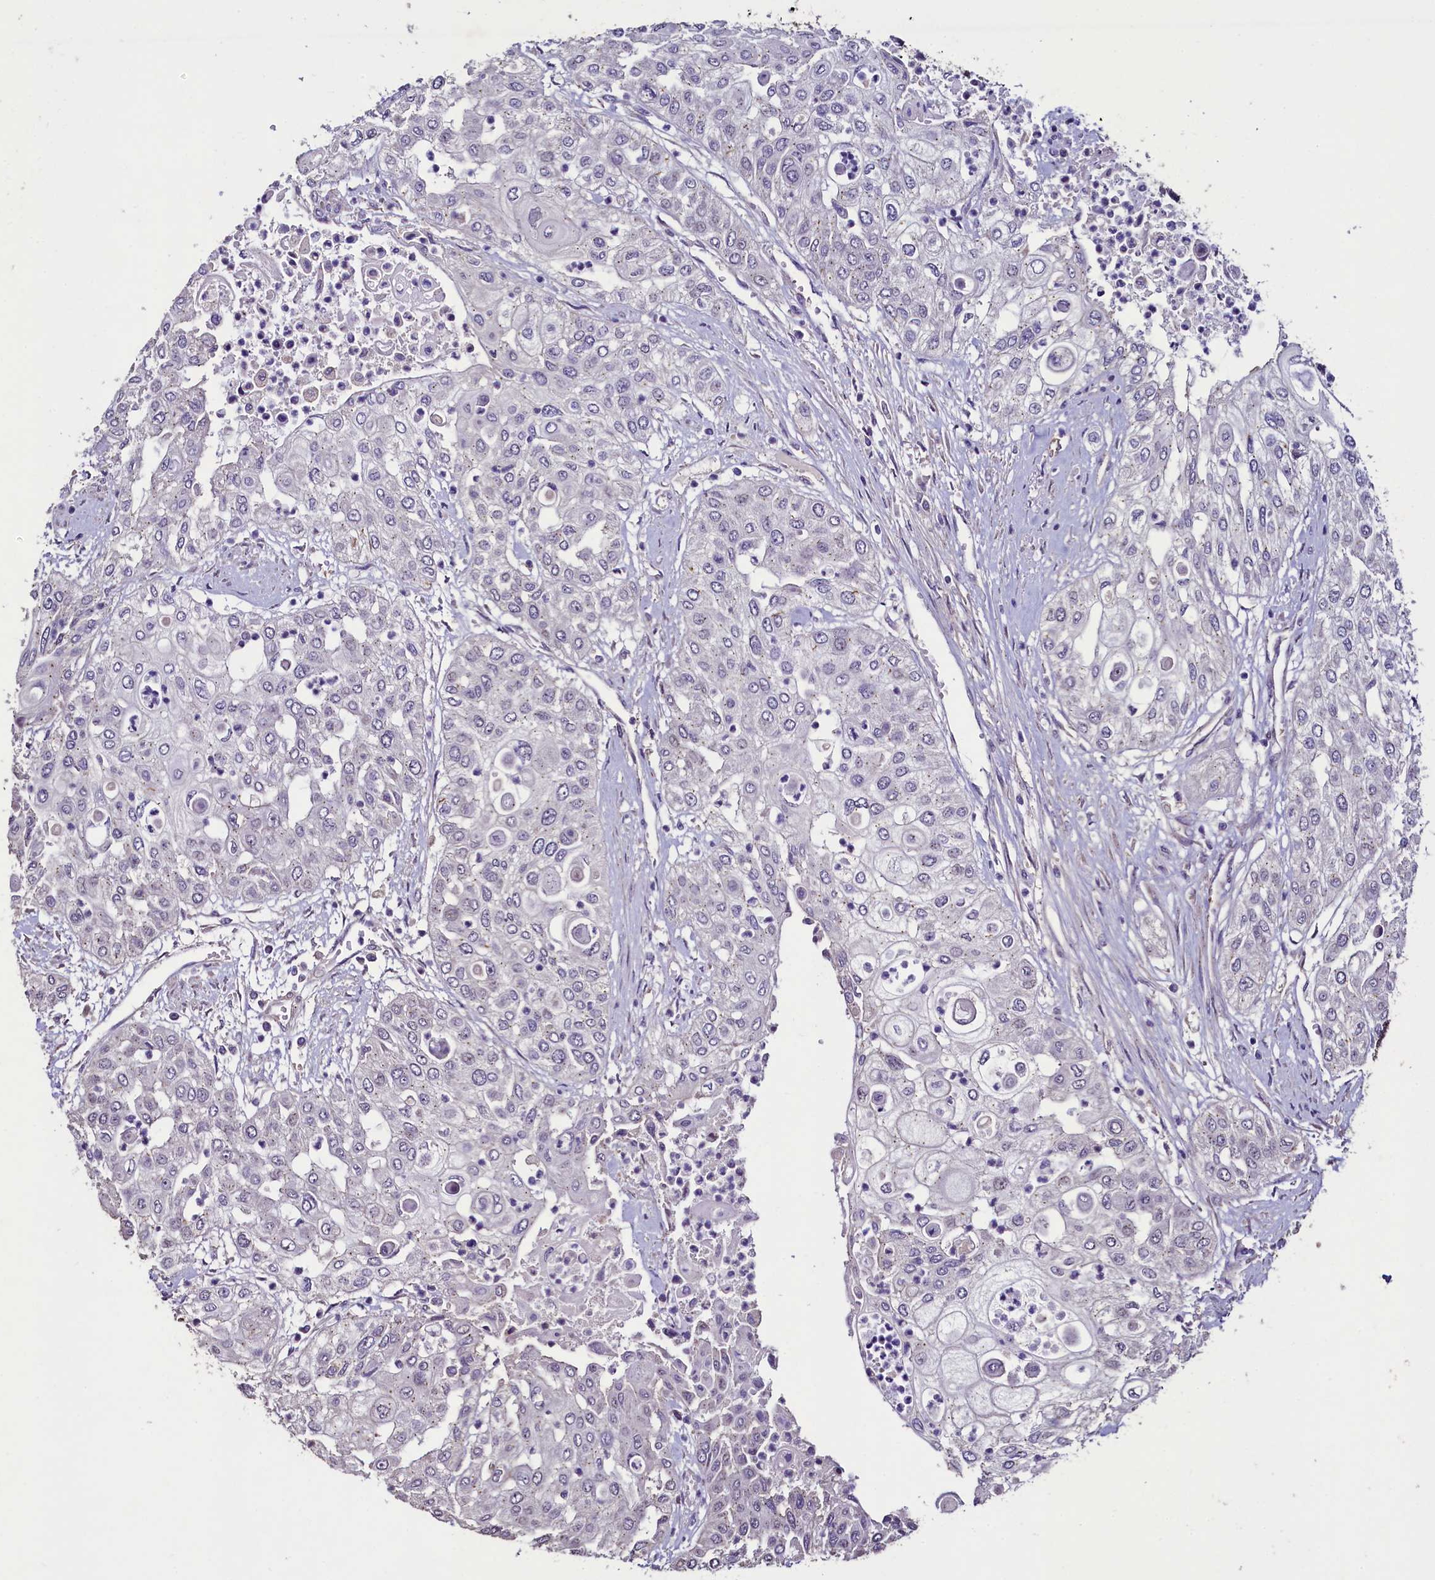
{"staining": {"intensity": "negative", "quantity": "none", "location": "none"}, "tissue": "urothelial cancer", "cell_type": "Tumor cells", "image_type": "cancer", "snomed": [{"axis": "morphology", "description": "Urothelial carcinoma, High grade"}, {"axis": "topography", "description": "Urinary bladder"}], "caption": "High power microscopy photomicrograph of an immunohistochemistry (IHC) photomicrograph of urothelial cancer, revealing no significant staining in tumor cells.", "gene": "PALM", "patient": {"sex": "female", "age": 79}}